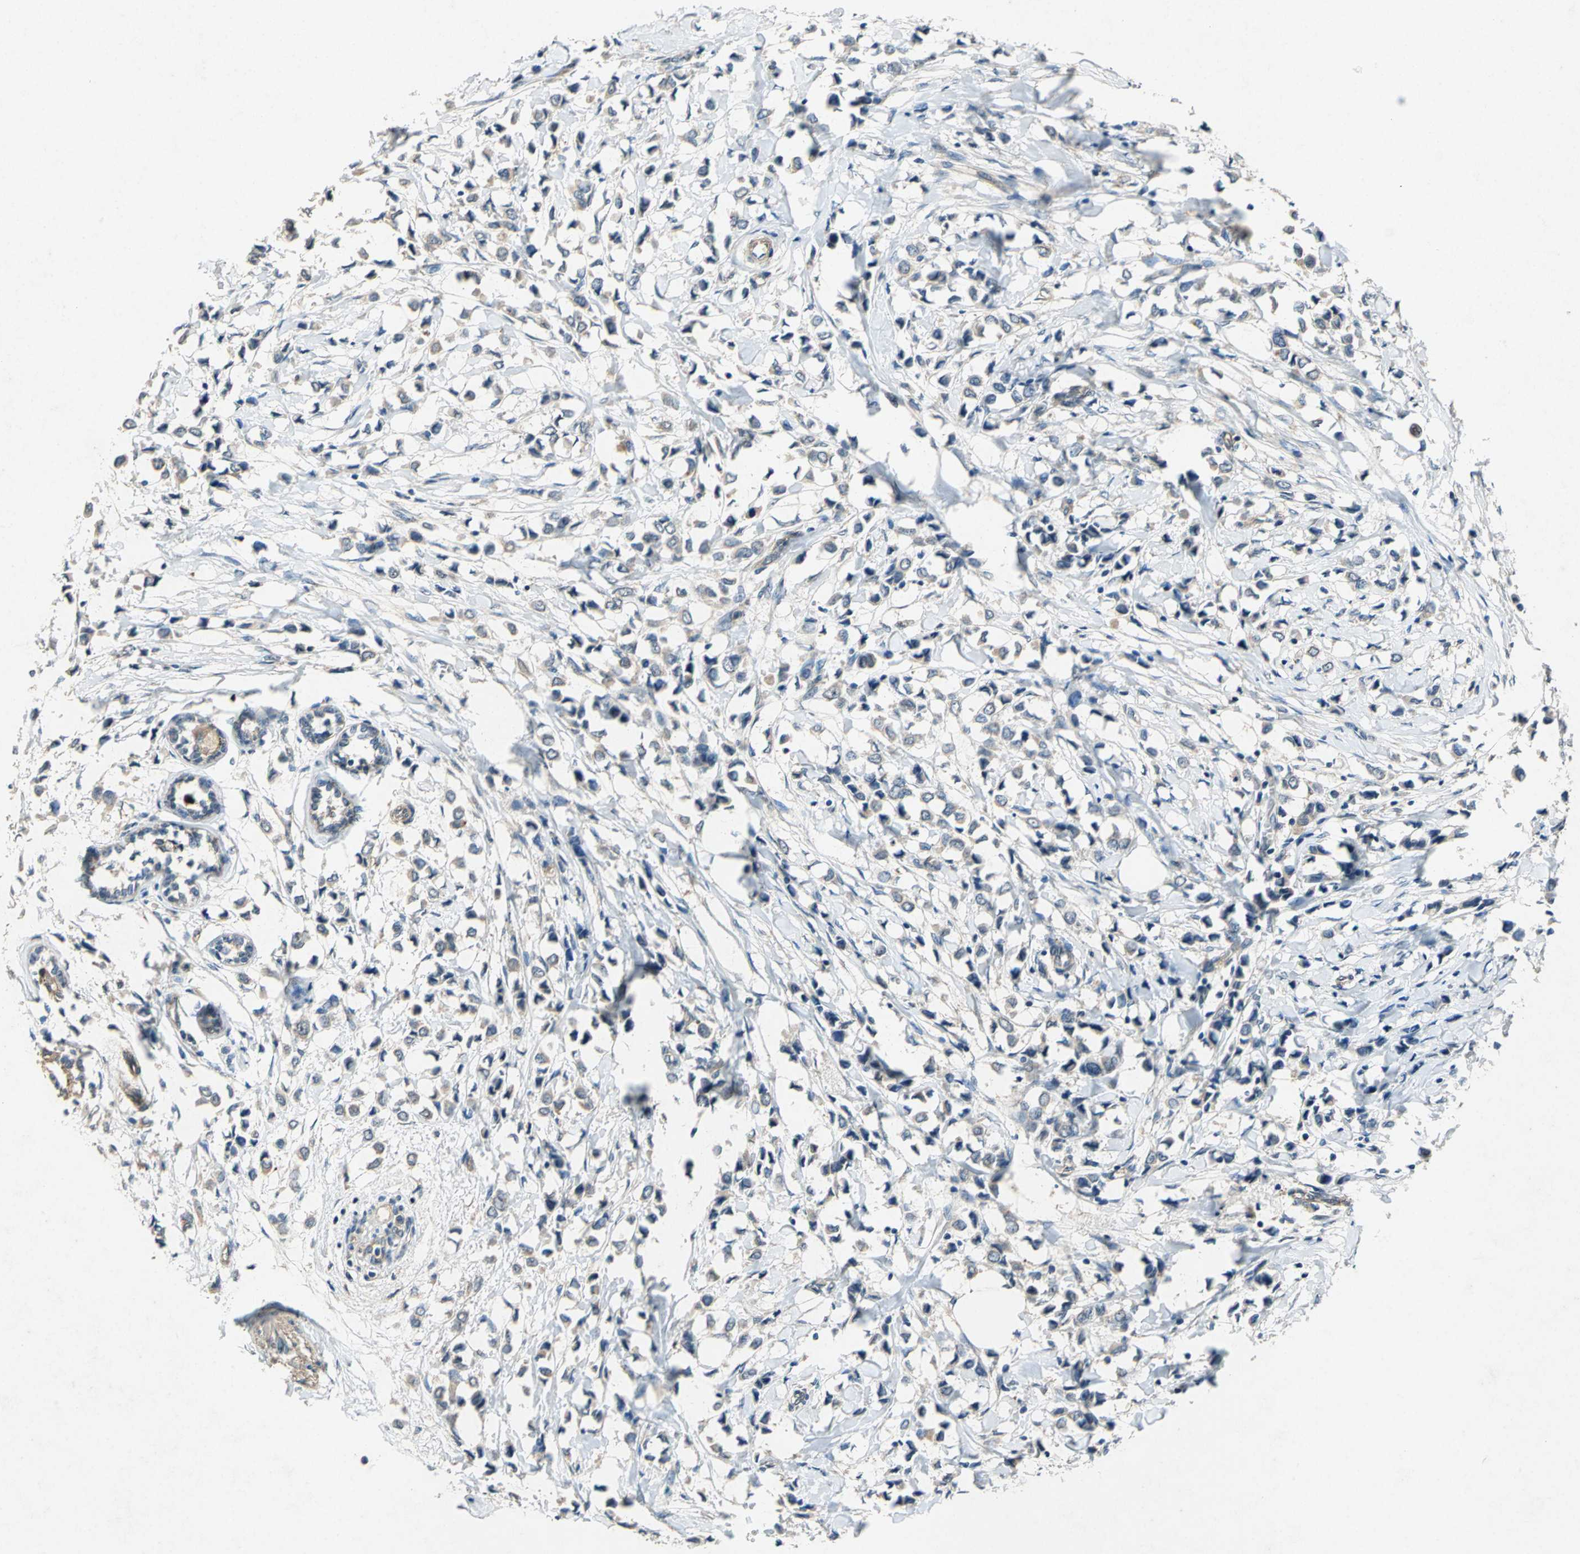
{"staining": {"intensity": "weak", "quantity": "<25%", "location": "cytoplasmic/membranous"}, "tissue": "breast cancer", "cell_type": "Tumor cells", "image_type": "cancer", "snomed": [{"axis": "morphology", "description": "Lobular carcinoma"}, {"axis": "topography", "description": "Breast"}], "caption": "Lobular carcinoma (breast) was stained to show a protein in brown. There is no significant positivity in tumor cells.", "gene": "EMCN", "patient": {"sex": "female", "age": 51}}